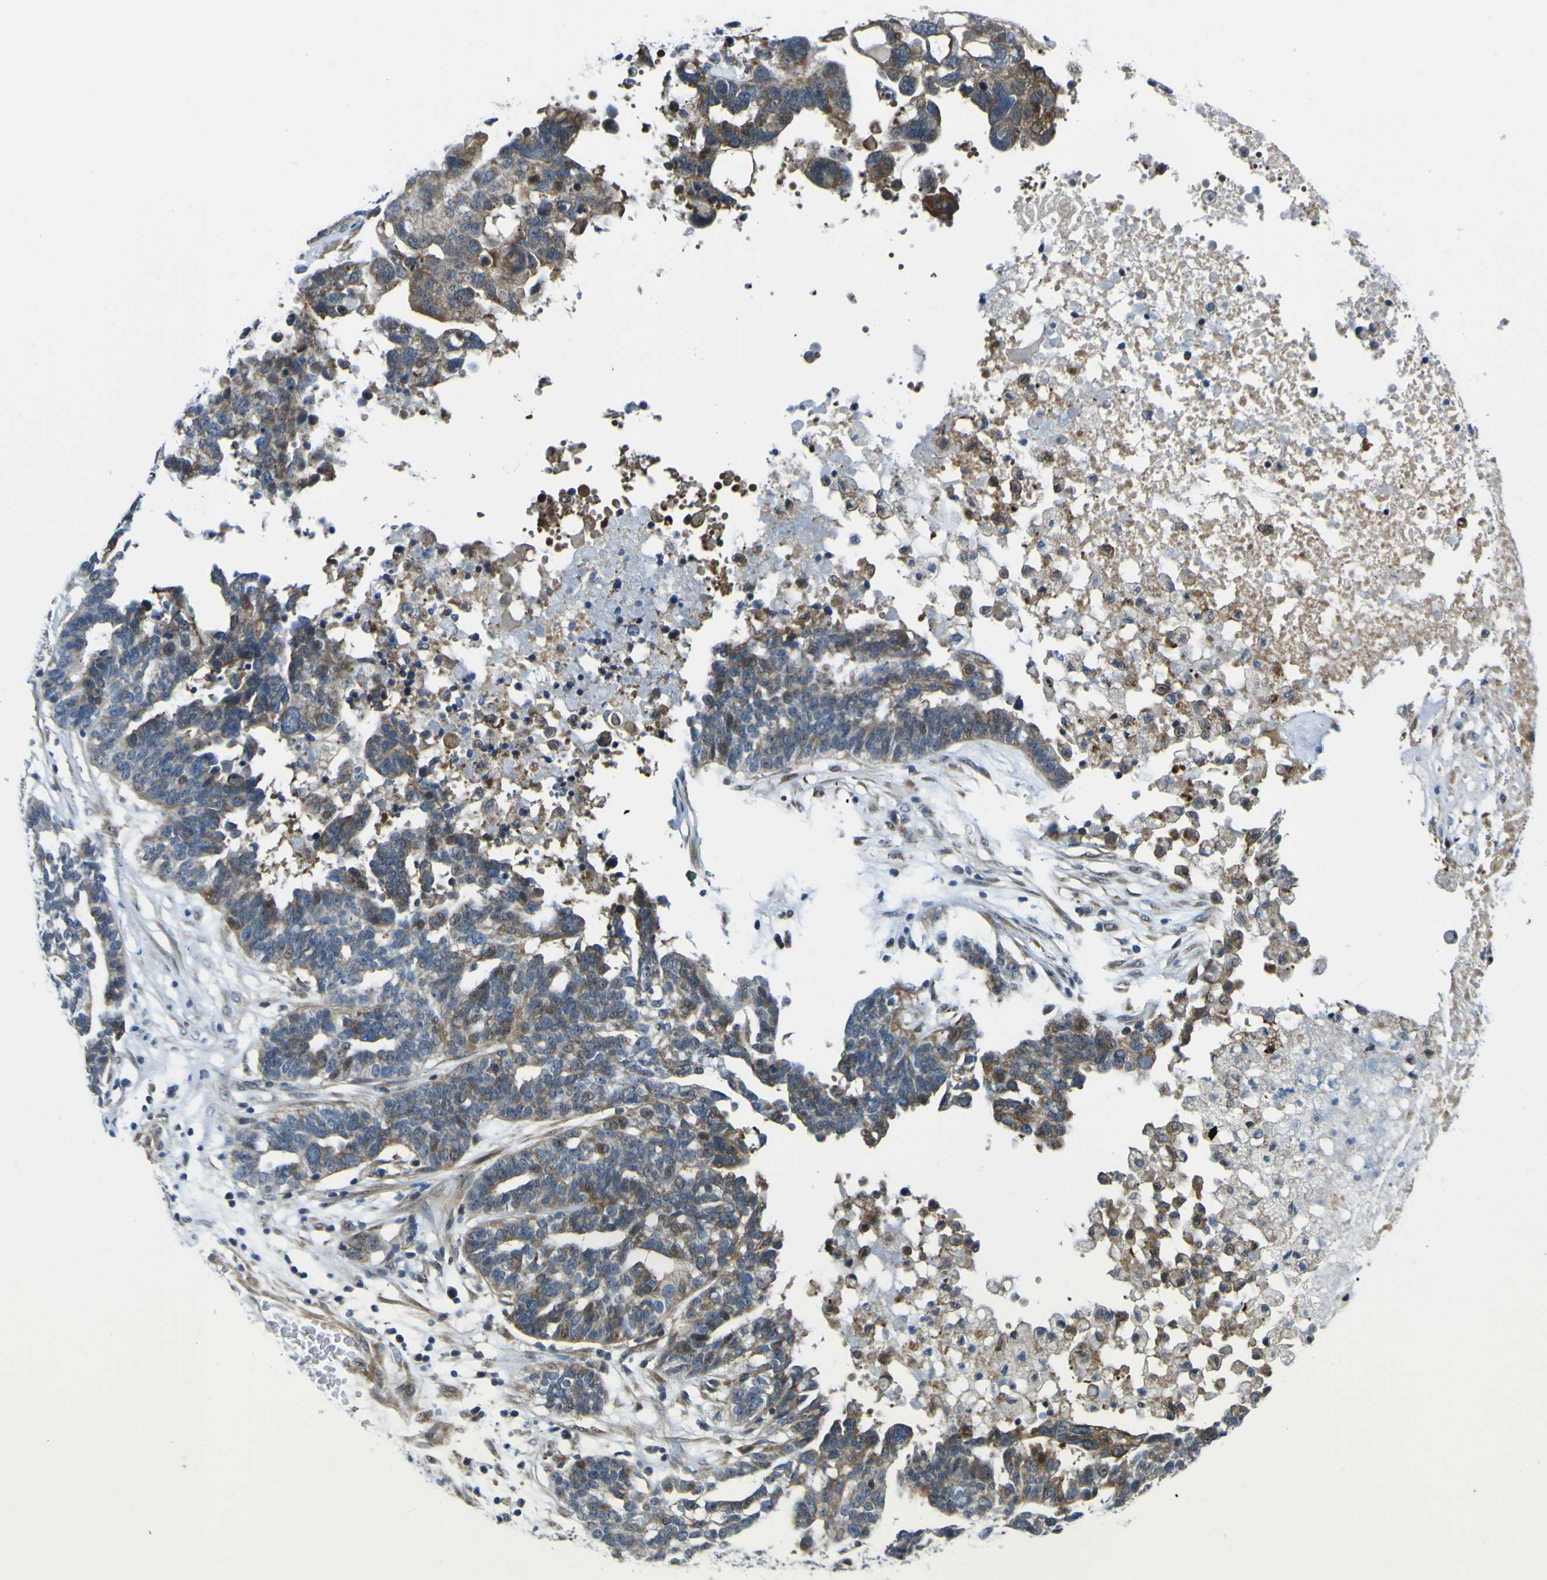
{"staining": {"intensity": "strong", "quantity": "25%-75%", "location": "cytoplasmic/membranous,nuclear"}, "tissue": "ovarian cancer", "cell_type": "Tumor cells", "image_type": "cancer", "snomed": [{"axis": "morphology", "description": "Cystadenocarcinoma, serous, NOS"}, {"axis": "topography", "description": "Ovary"}], "caption": "Brown immunohistochemical staining in serous cystadenocarcinoma (ovarian) demonstrates strong cytoplasmic/membranous and nuclear positivity in approximately 25%-75% of tumor cells.", "gene": "KDM7A", "patient": {"sex": "female", "age": 59}}